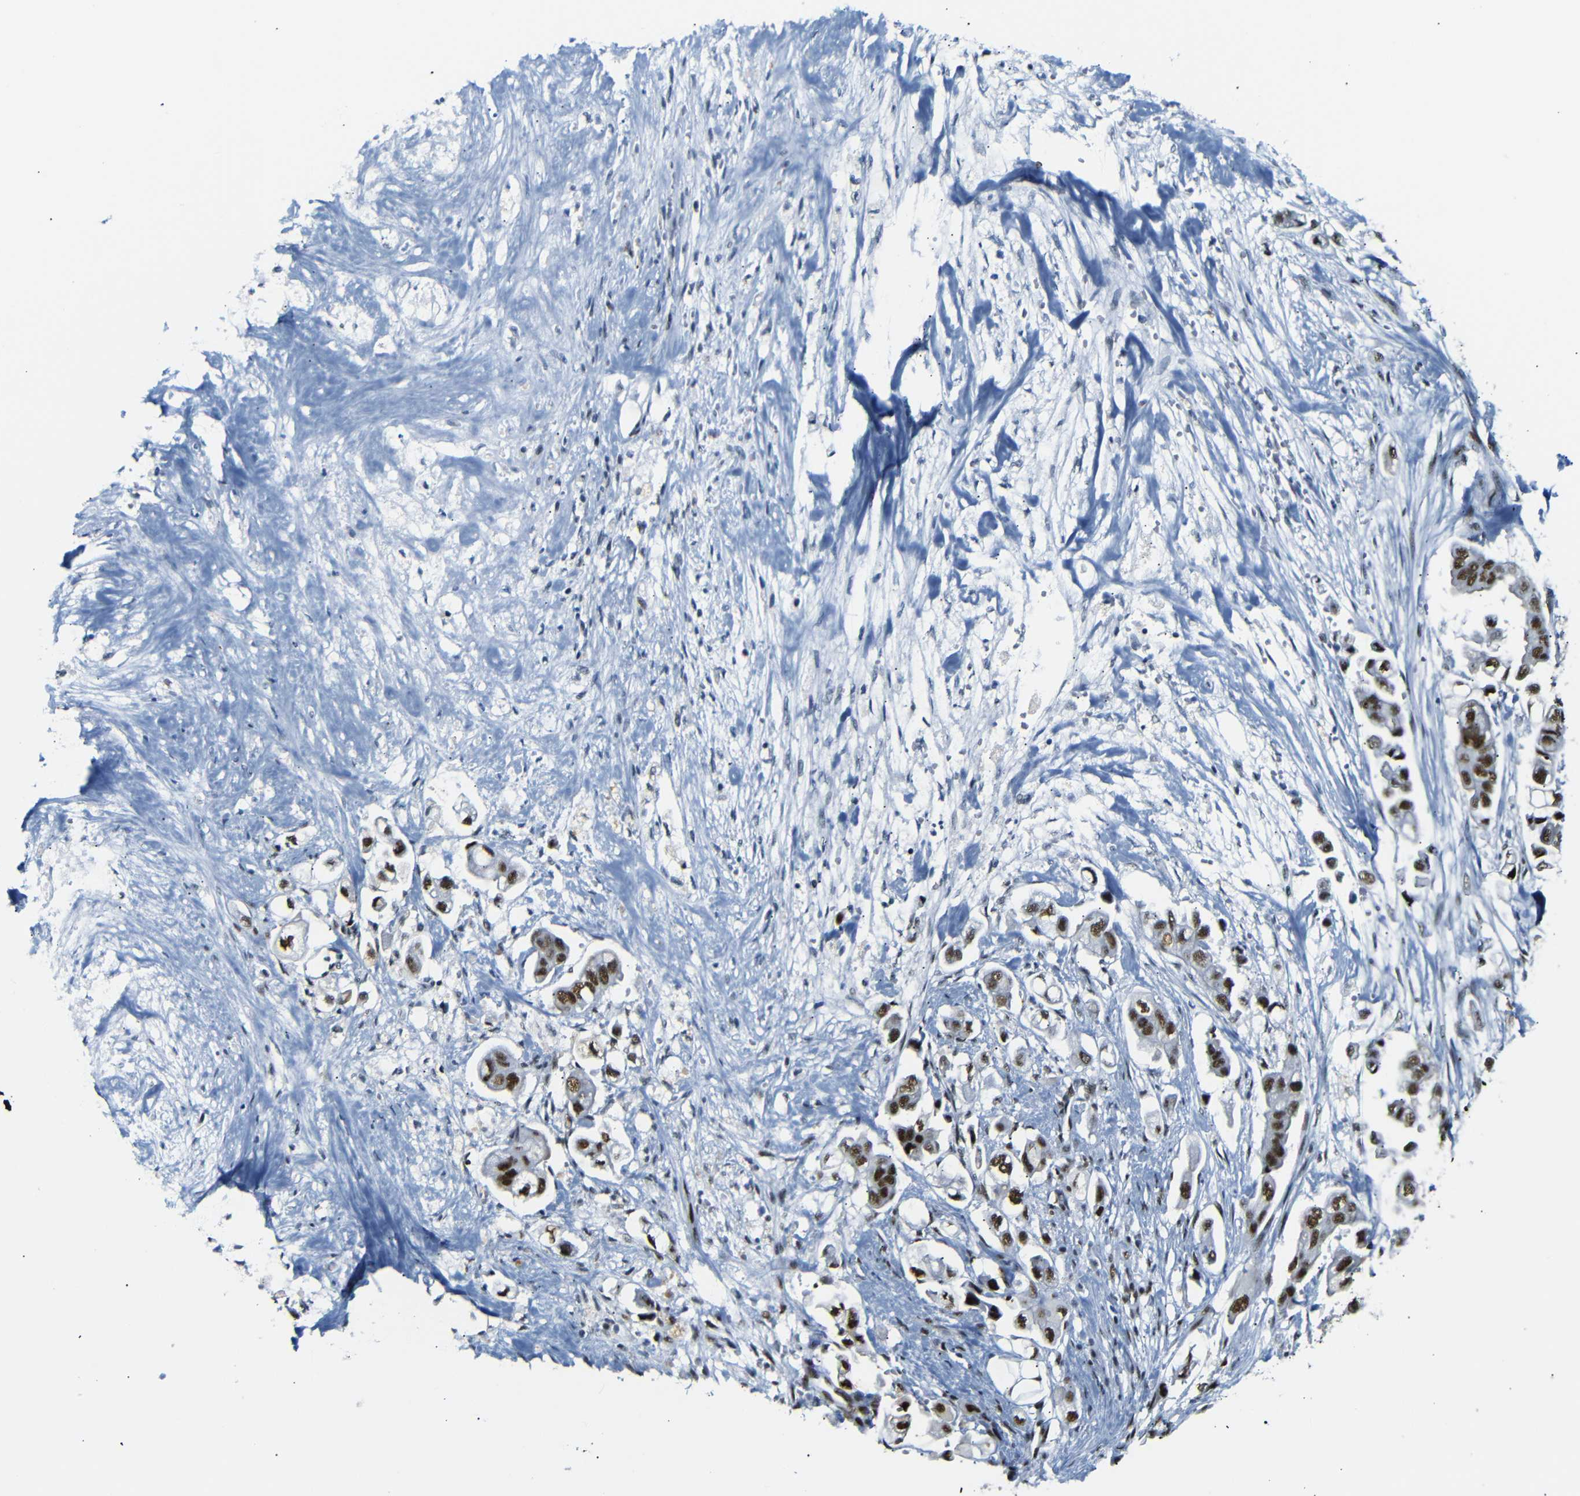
{"staining": {"intensity": "strong", "quantity": ">75%", "location": "nuclear"}, "tissue": "stomach cancer", "cell_type": "Tumor cells", "image_type": "cancer", "snomed": [{"axis": "morphology", "description": "Adenocarcinoma, NOS"}, {"axis": "topography", "description": "Stomach"}], "caption": "The histopathology image reveals a brown stain indicating the presence of a protein in the nuclear of tumor cells in stomach cancer. (DAB (3,3'-diaminobenzidine) IHC with brightfield microscopy, high magnification).", "gene": "TRA2B", "patient": {"sex": "male", "age": 62}}